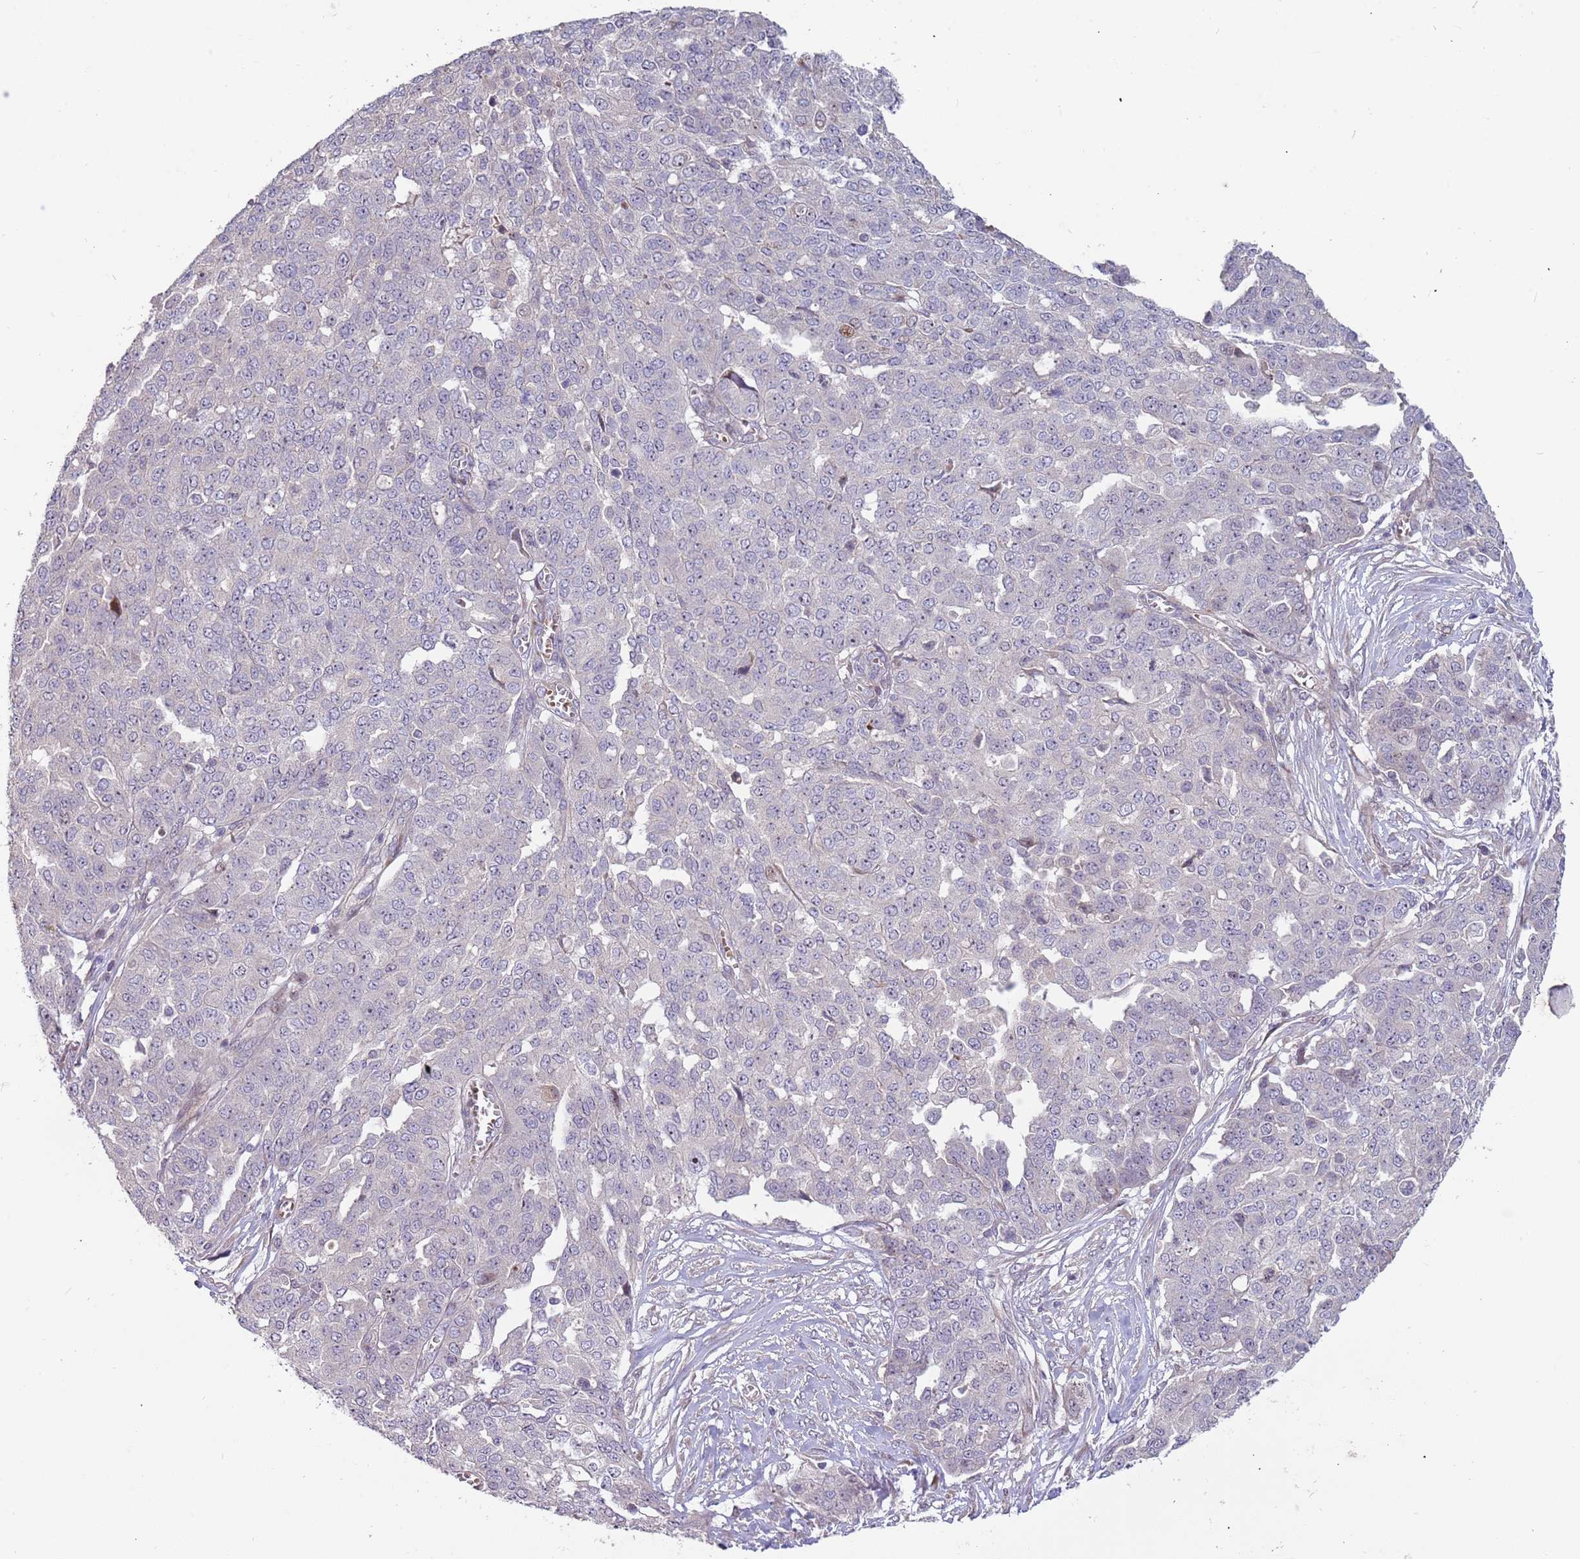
{"staining": {"intensity": "negative", "quantity": "none", "location": "none"}, "tissue": "ovarian cancer", "cell_type": "Tumor cells", "image_type": "cancer", "snomed": [{"axis": "morphology", "description": "Cystadenocarcinoma, serous, NOS"}, {"axis": "topography", "description": "Soft tissue"}, {"axis": "topography", "description": "Ovary"}], "caption": "The photomicrograph exhibits no staining of tumor cells in ovarian serous cystadenocarcinoma.", "gene": "TRAPPC6B", "patient": {"sex": "female", "age": 57}}